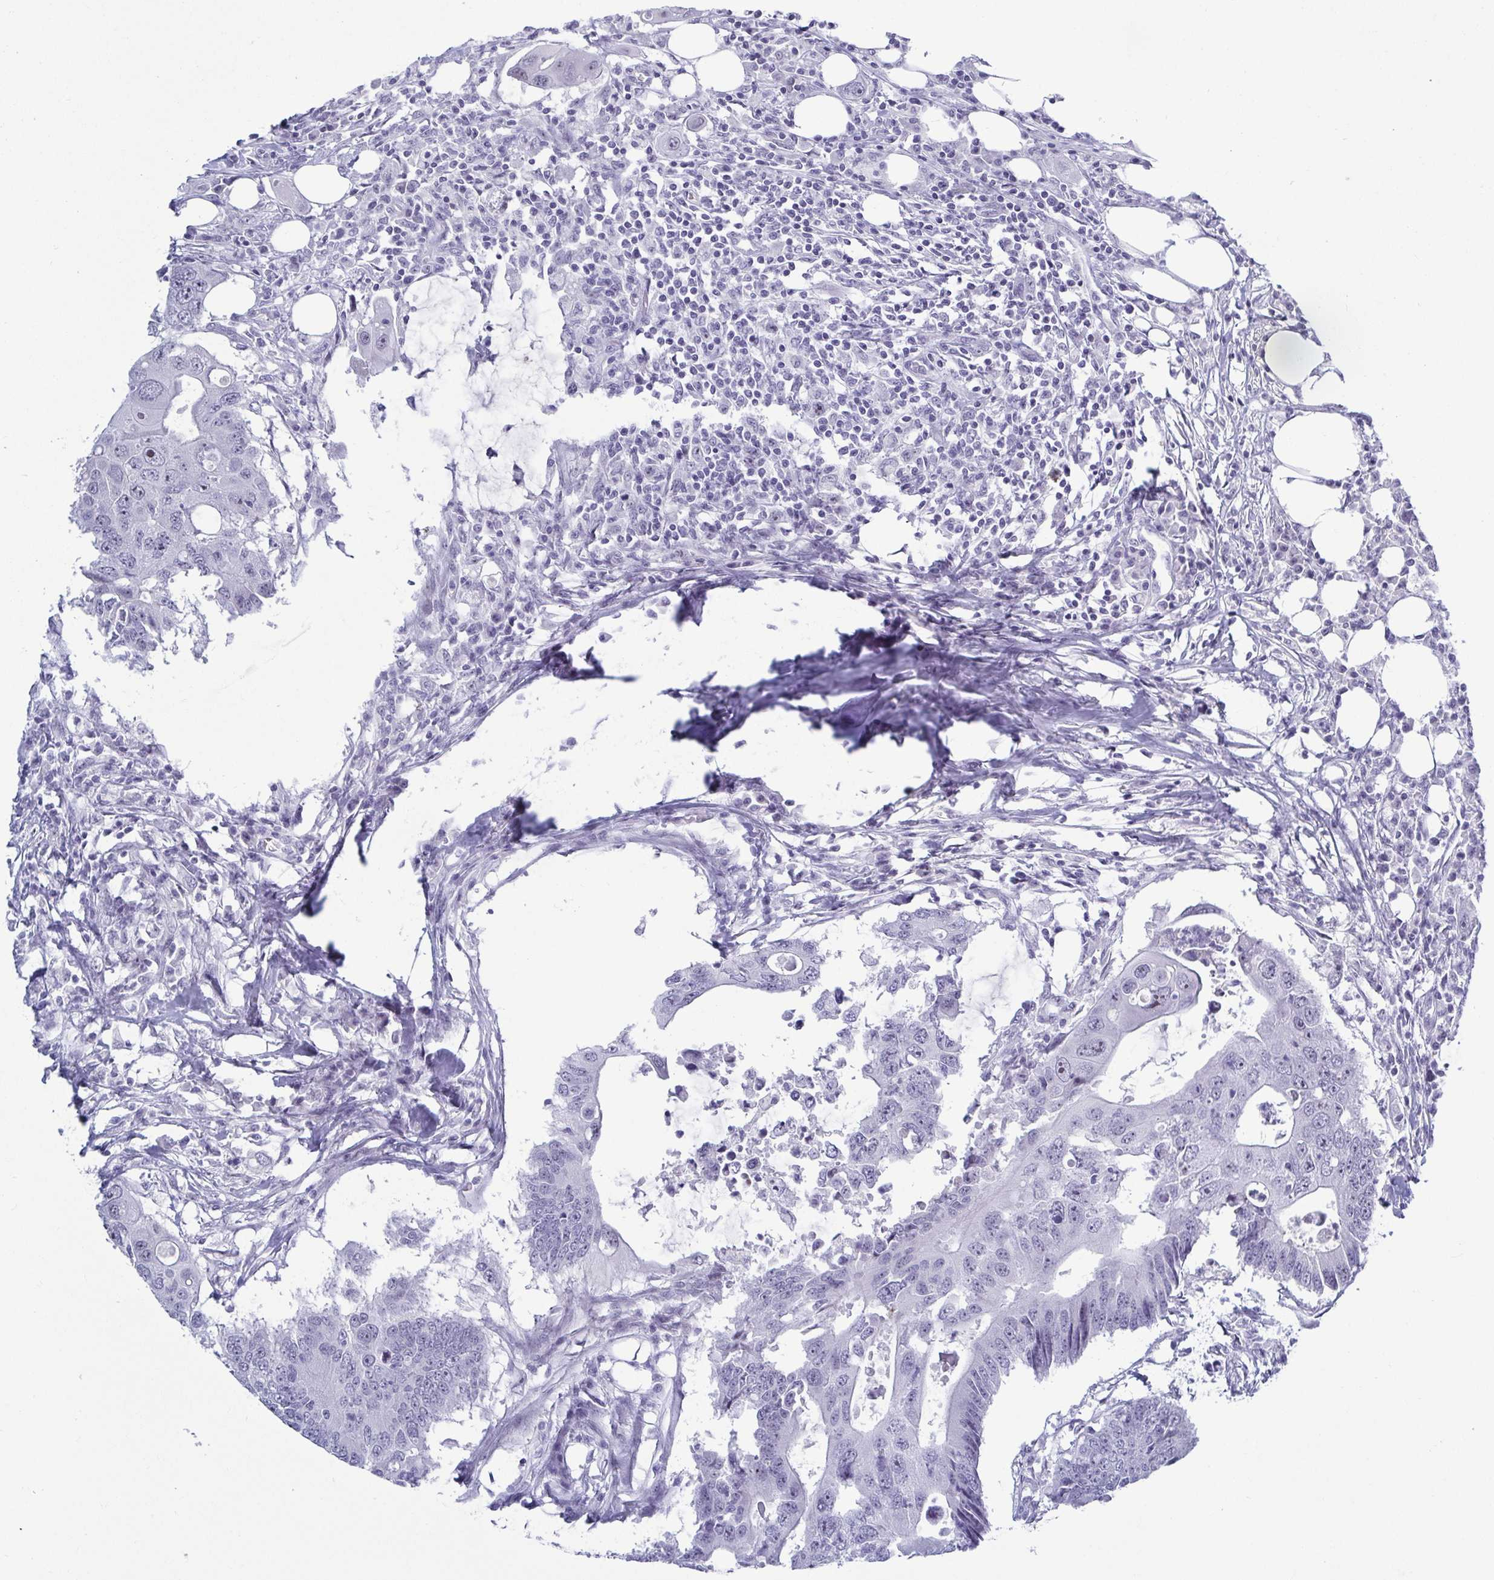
{"staining": {"intensity": "negative", "quantity": "none", "location": "none"}, "tissue": "colorectal cancer", "cell_type": "Tumor cells", "image_type": "cancer", "snomed": [{"axis": "morphology", "description": "Adenocarcinoma, NOS"}, {"axis": "topography", "description": "Colon"}], "caption": "IHC micrograph of human colorectal cancer stained for a protein (brown), which displays no positivity in tumor cells. (DAB immunohistochemistry (IHC), high magnification).", "gene": "BZW1", "patient": {"sex": "male", "age": 71}}